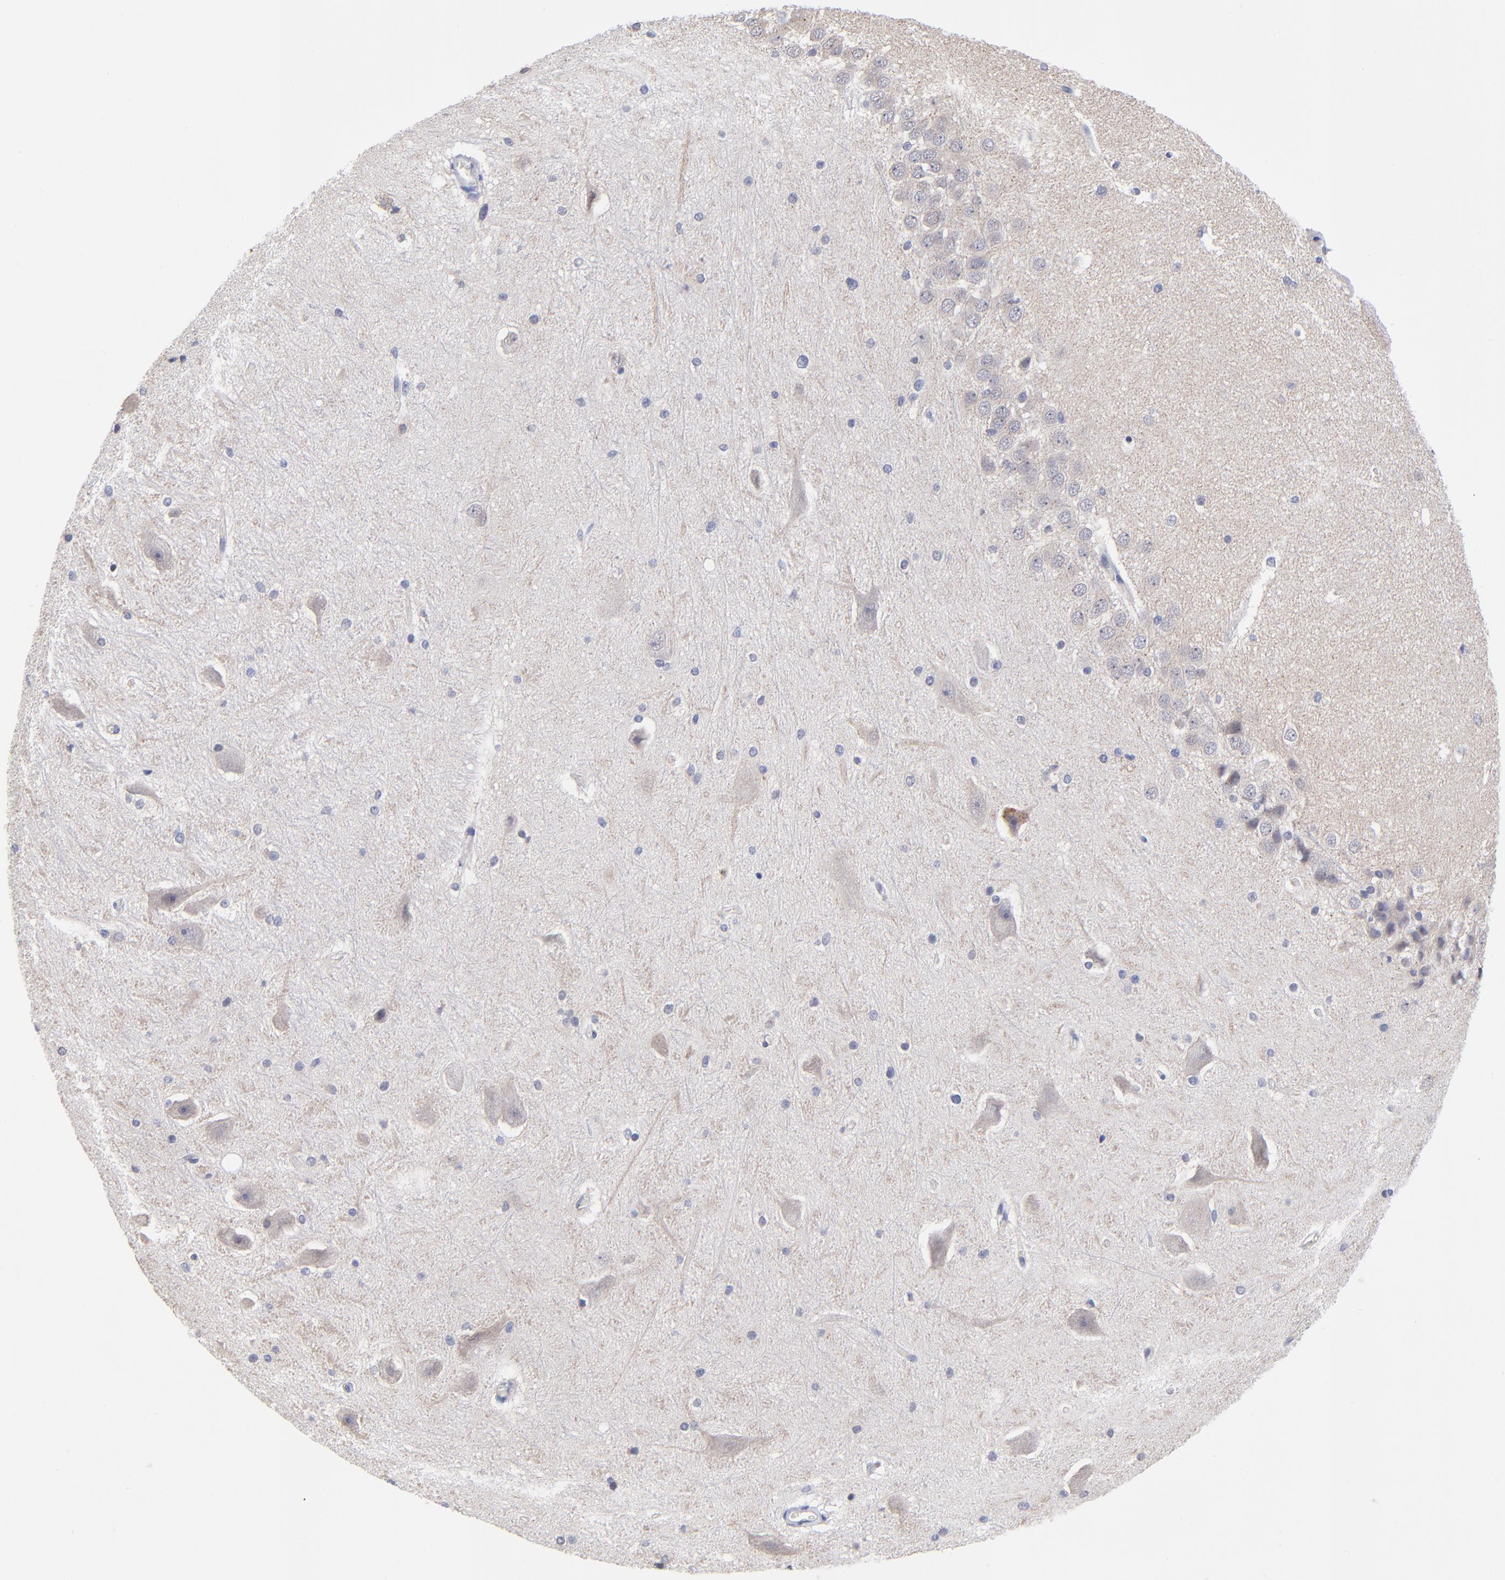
{"staining": {"intensity": "negative", "quantity": "none", "location": "none"}, "tissue": "hippocampus", "cell_type": "Glial cells", "image_type": "normal", "snomed": [{"axis": "morphology", "description": "Normal tissue, NOS"}, {"axis": "topography", "description": "Hippocampus"}], "caption": "A photomicrograph of hippocampus stained for a protein exhibits no brown staining in glial cells.", "gene": "FBXO8", "patient": {"sex": "female", "age": 19}}